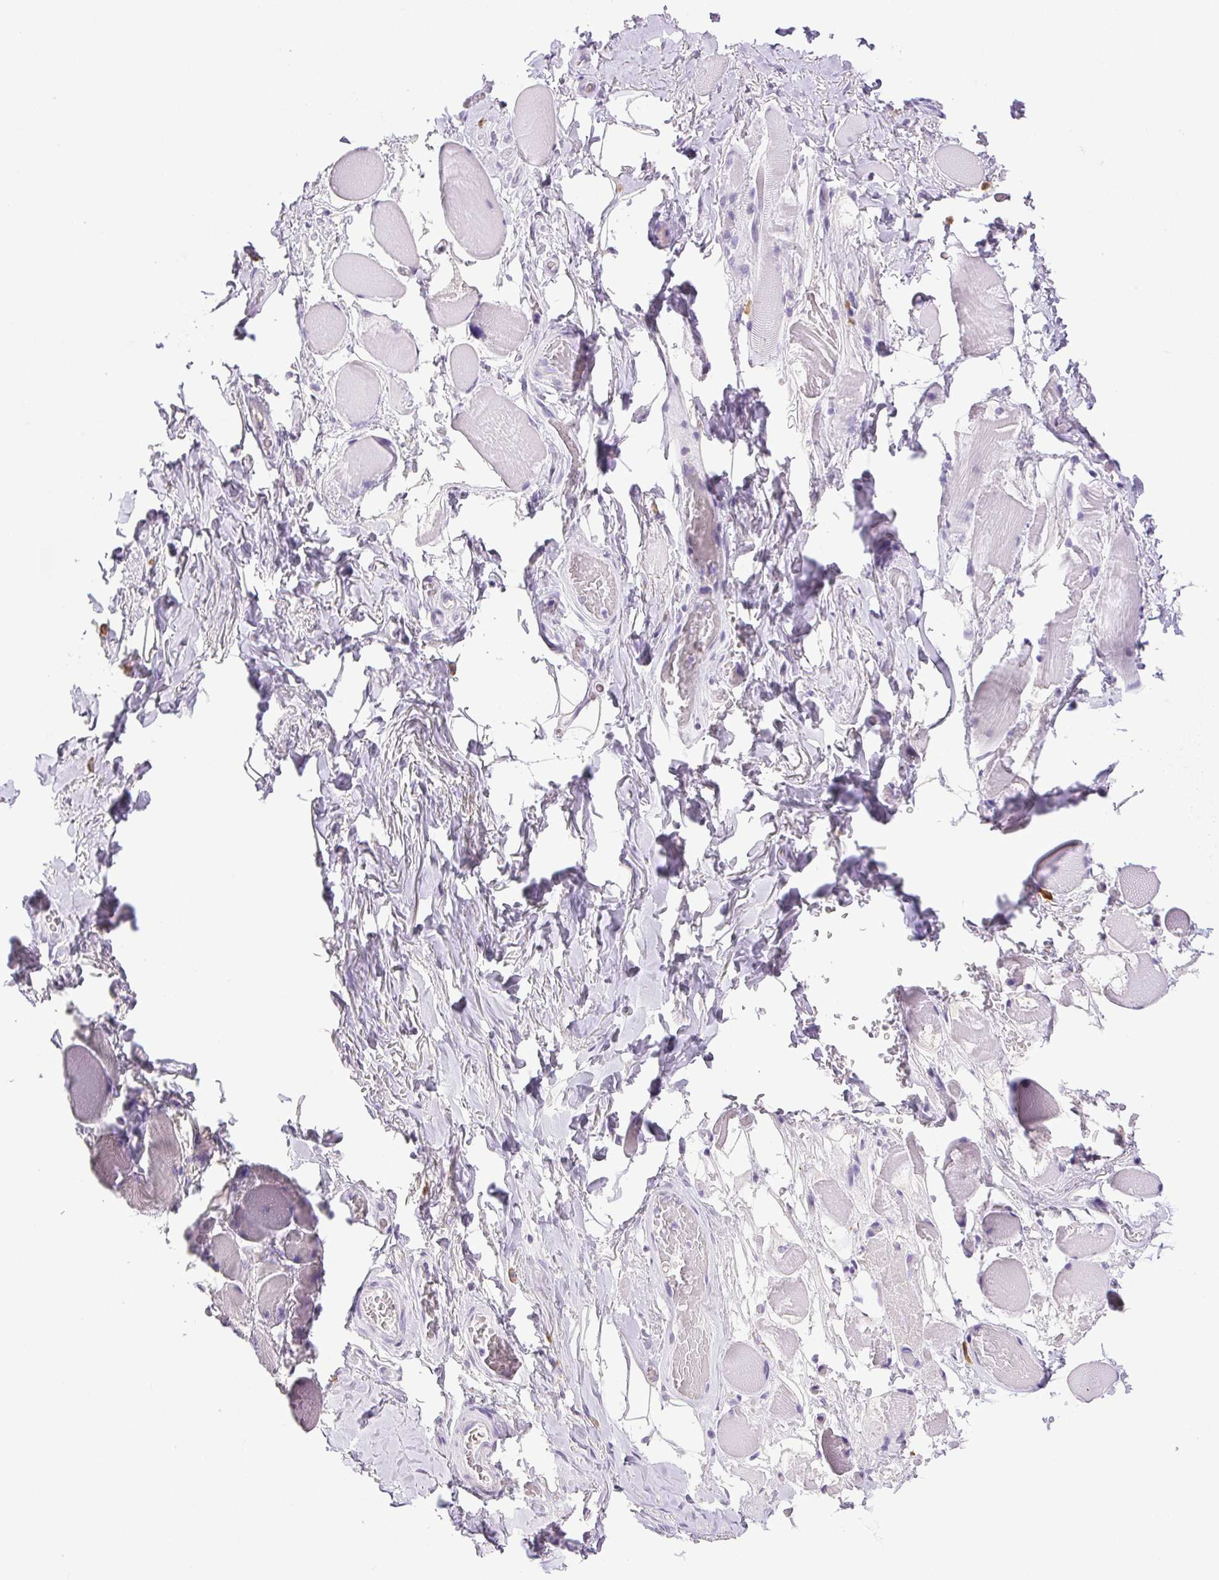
{"staining": {"intensity": "negative", "quantity": "none", "location": "none"}, "tissue": "skeletal muscle", "cell_type": "Myocytes", "image_type": "normal", "snomed": [{"axis": "morphology", "description": "Normal tissue, NOS"}, {"axis": "topography", "description": "Skeletal muscle"}, {"axis": "topography", "description": "Anal"}, {"axis": "topography", "description": "Peripheral nerve tissue"}], "caption": "A high-resolution histopathology image shows IHC staining of normal skeletal muscle, which demonstrates no significant staining in myocytes. (Stains: DAB IHC with hematoxylin counter stain, Microscopy: brightfield microscopy at high magnification).", "gene": "PAPPA2", "patient": {"sex": "male", "age": 53}}